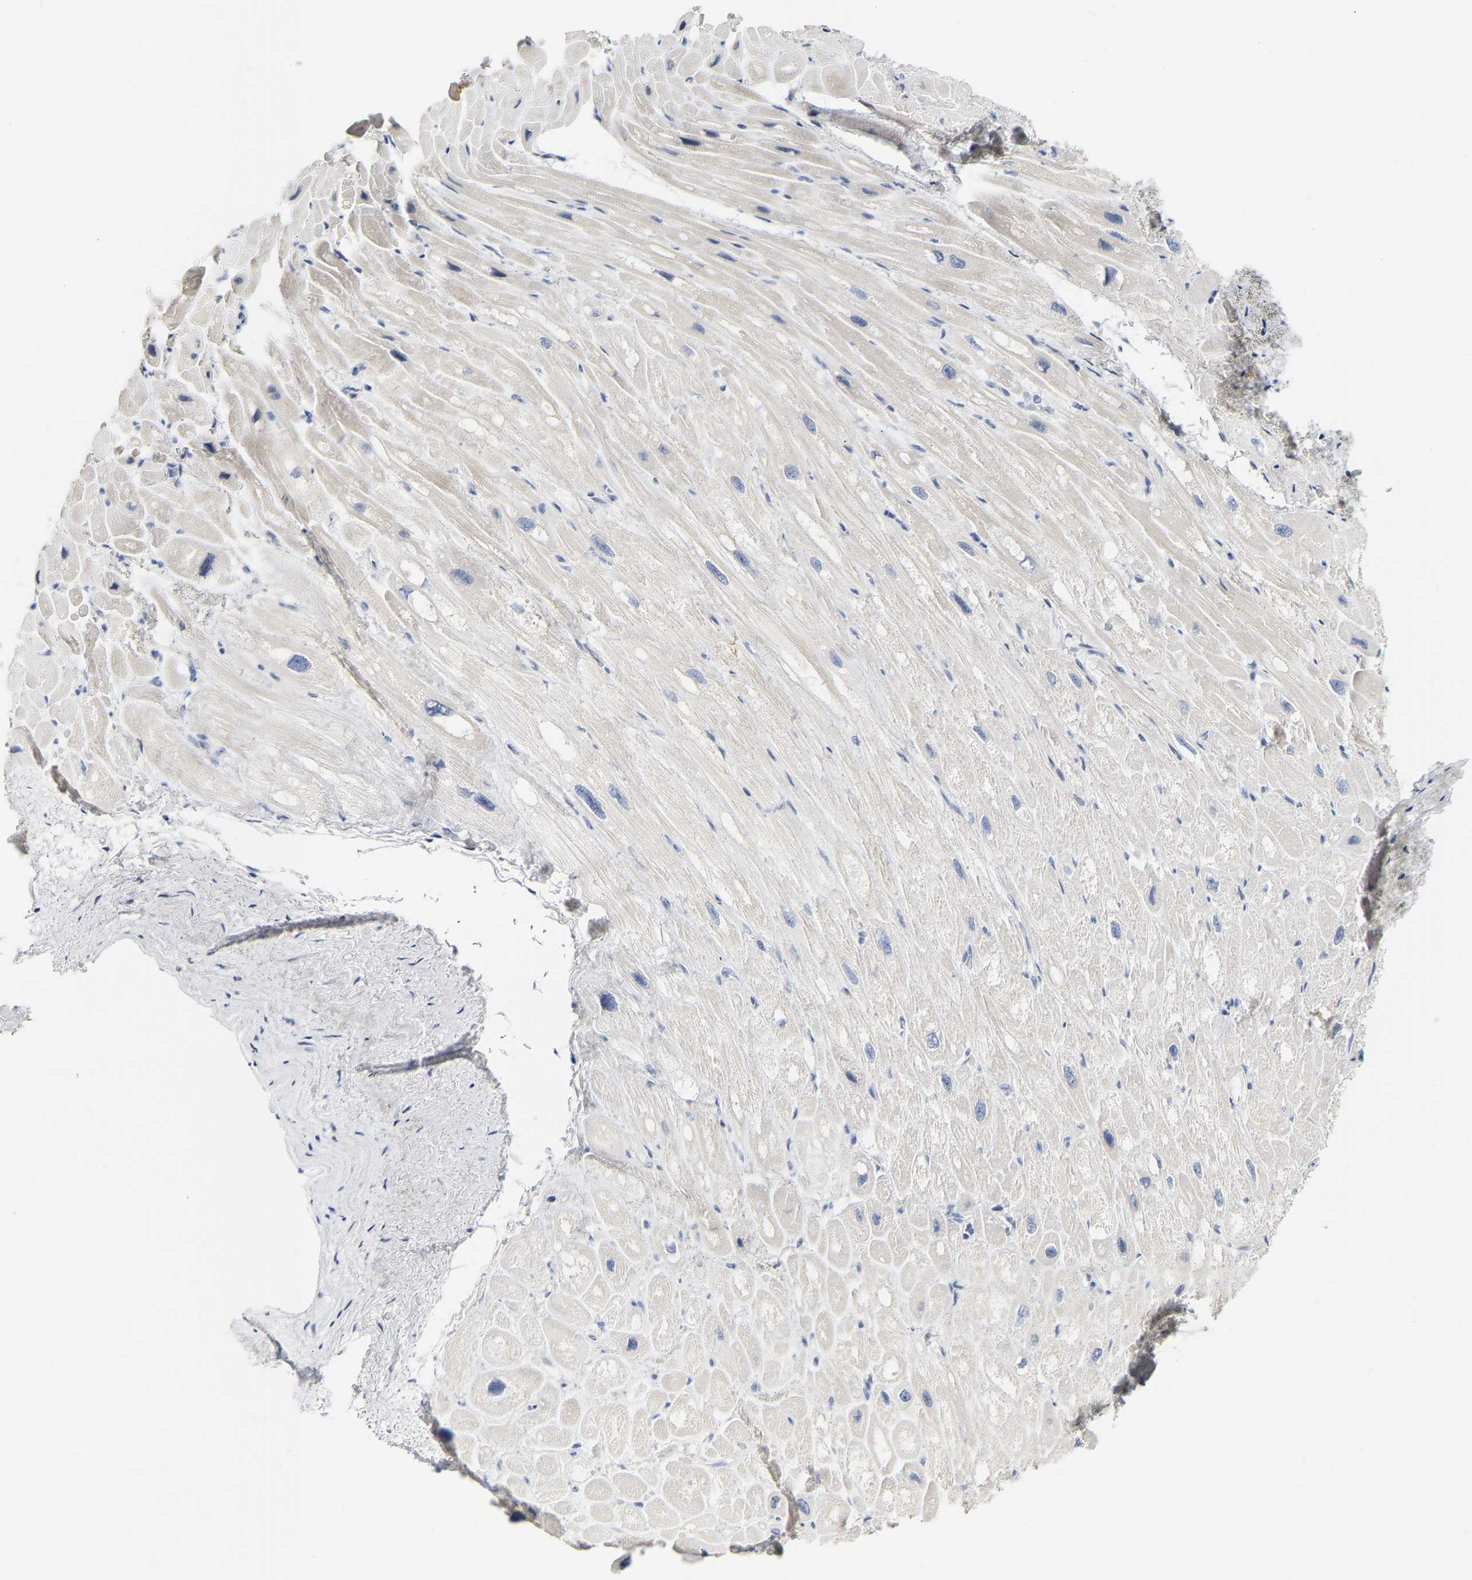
{"staining": {"intensity": "negative", "quantity": "none", "location": "none"}, "tissue": "heart muscle", "cell_type": "Cardiomyocytes", "image_type": "normal", "snomed": [{"axis": "morphology", "description": "Normal tissue, NOS"}, {"axis": "topography", "description": "Heart"}], "caption": "IHC of unremarkable human heart muscle displays no staining in cardiomyocytes.", "gene": "GNAS", "patient": {"sex": "male", "age": 49}}